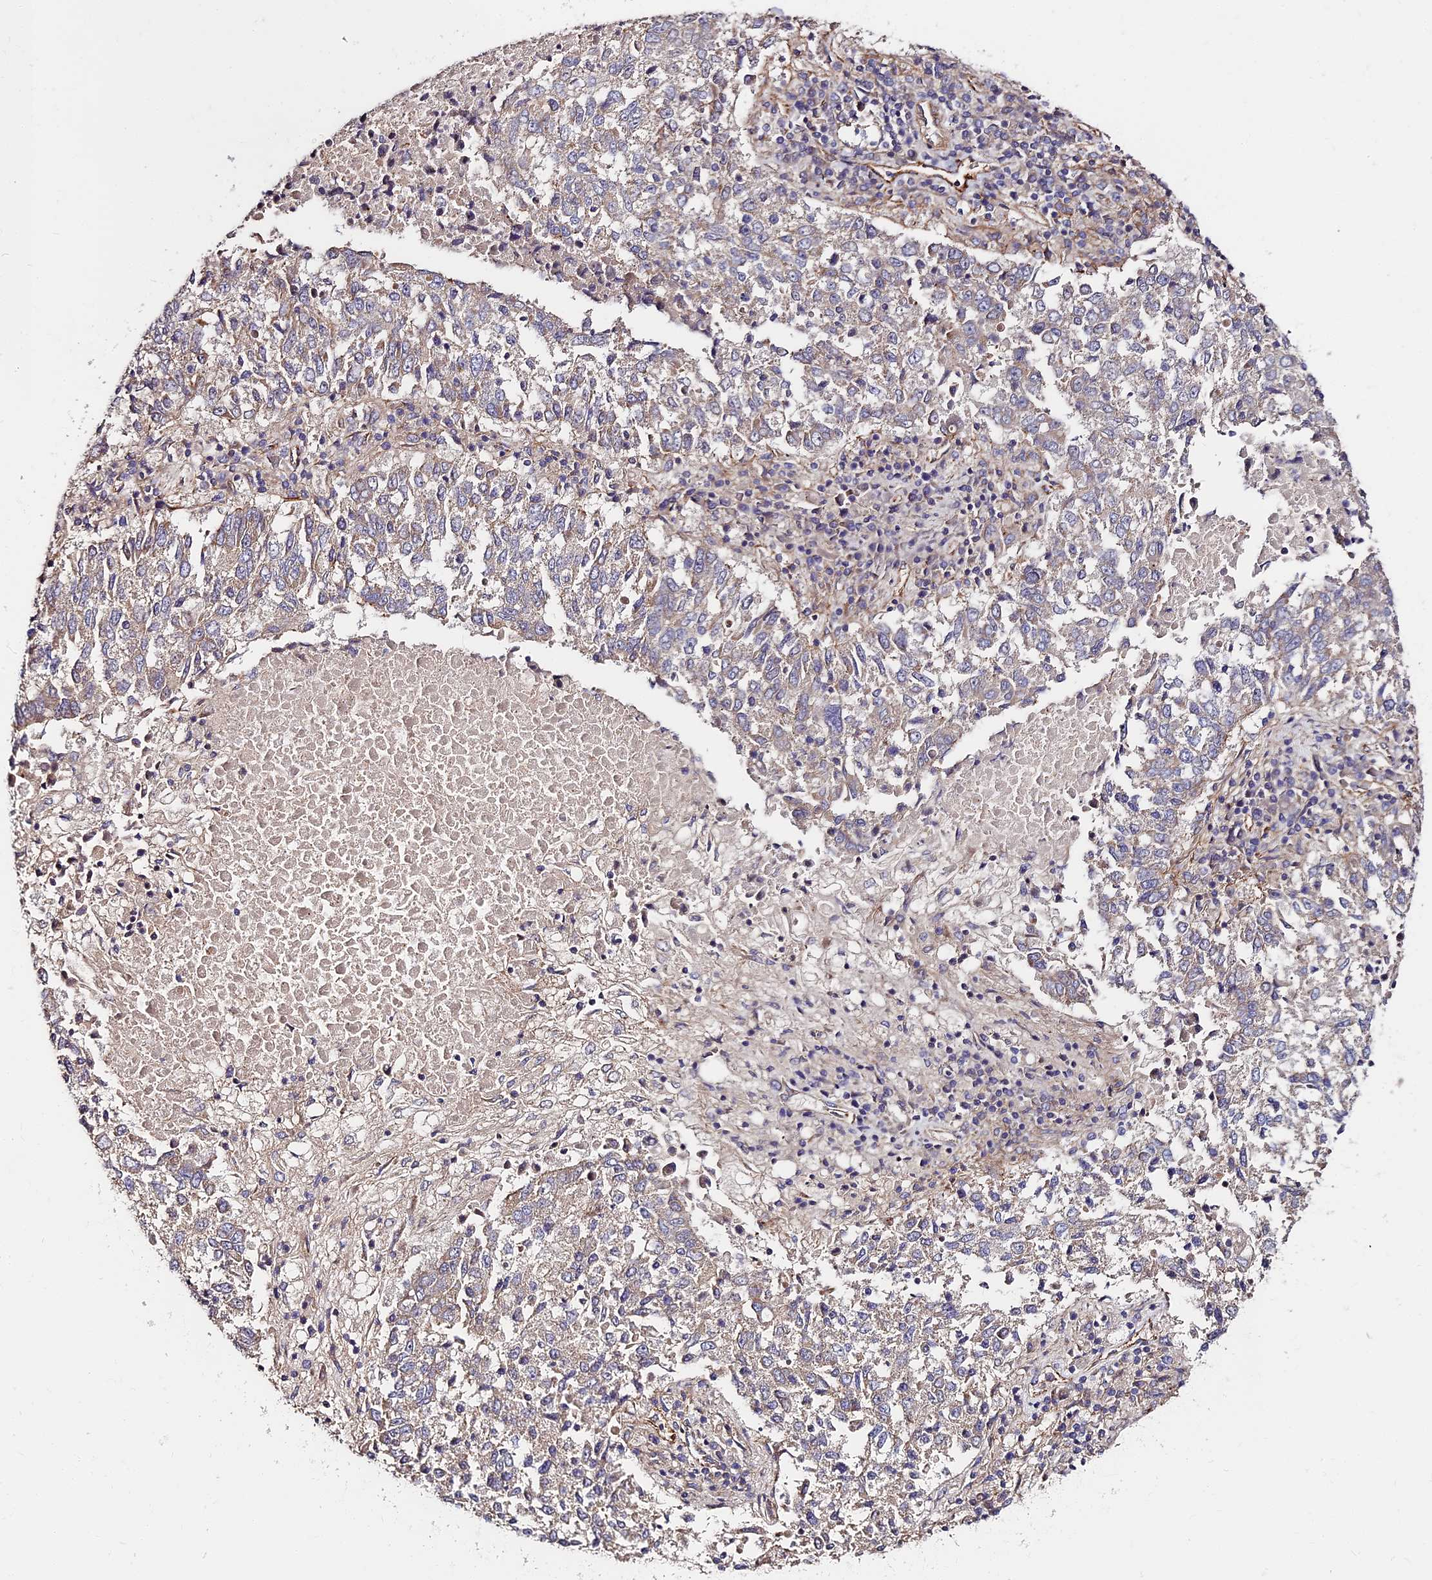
{"staining": {"intensity": "weak", "quantity": "<25%", "location": "cytoplasmic/membranous"}, "tissue": "lung cancer", "cell_type": "Tumor cells", "image_type": "cancer", "snomed": [{"axis": "morphology", "description": "Squamous cell carcinoma, NOS"}, {"axis": "topography", "description": "Lung"}], "caption": "Protein analysis of lung cancer demonstrates no significant positivity in tumor cells. (Brightfield microscopy of DAB (3,3'-diaminobenzidine) immunohistochemistry (IHC) at high magnification).", "gene": "MISP3", "patient": {"sex": "male", "age": 73}}